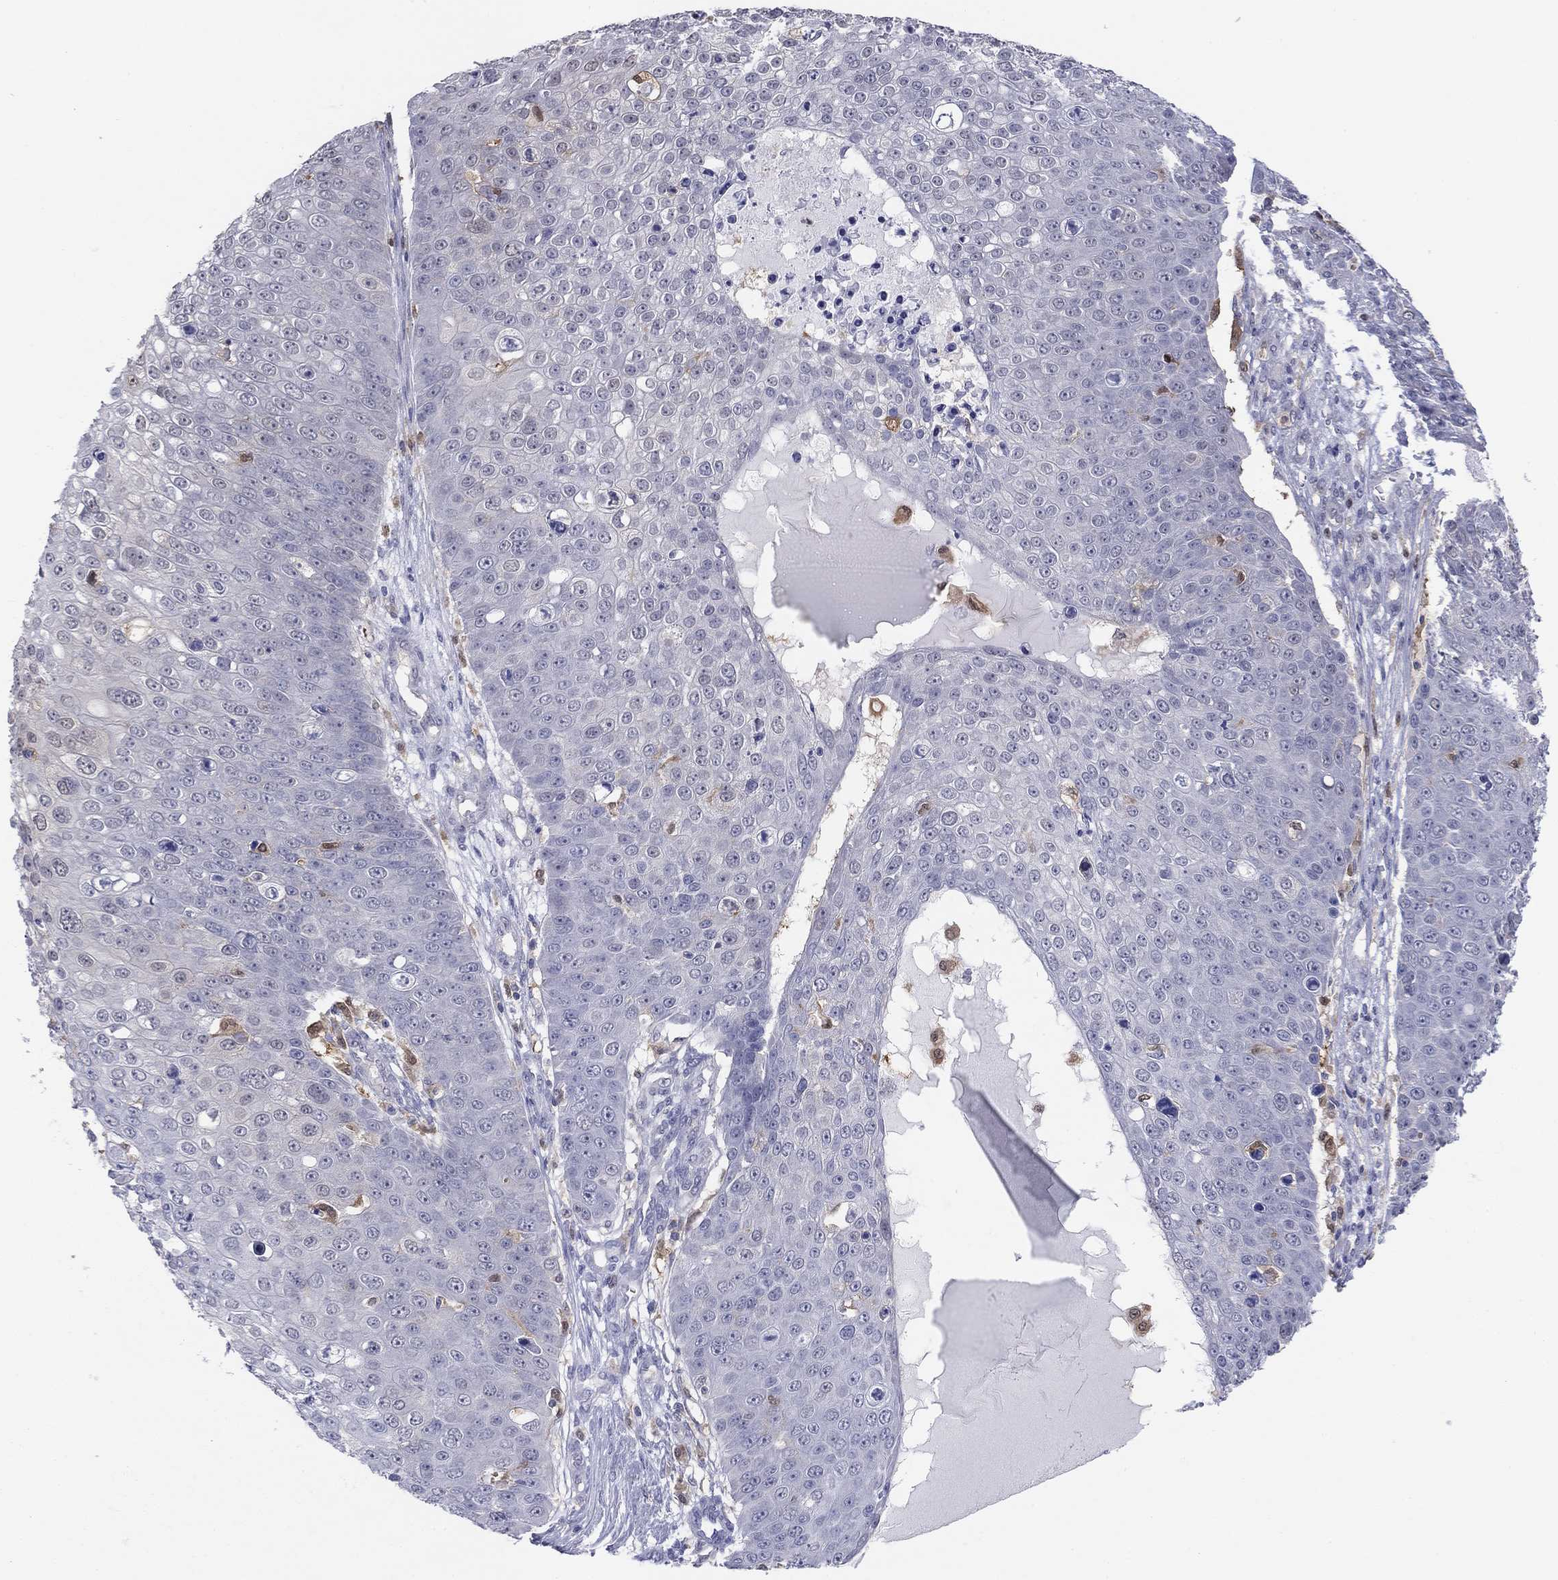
{"staining": {"intensity": "negative", "quantity": "none", "location": "none"}, "tissue": "skin cancer", "cell_type": "Tumor cells", "image_type": "cancer", "snomed": [{"axis": "morphology", "description": "Squamous cell carcinoma, NOS"}, {"axis": "topography", "description": "Skin"}], "caption": "DAB immunohistochemical staining of skin cancer (squamous cell carcinoma) displays no significant staining in tumor cells.", "gene": "PDXK", "patient": {"sex": "male", "age": 71}}